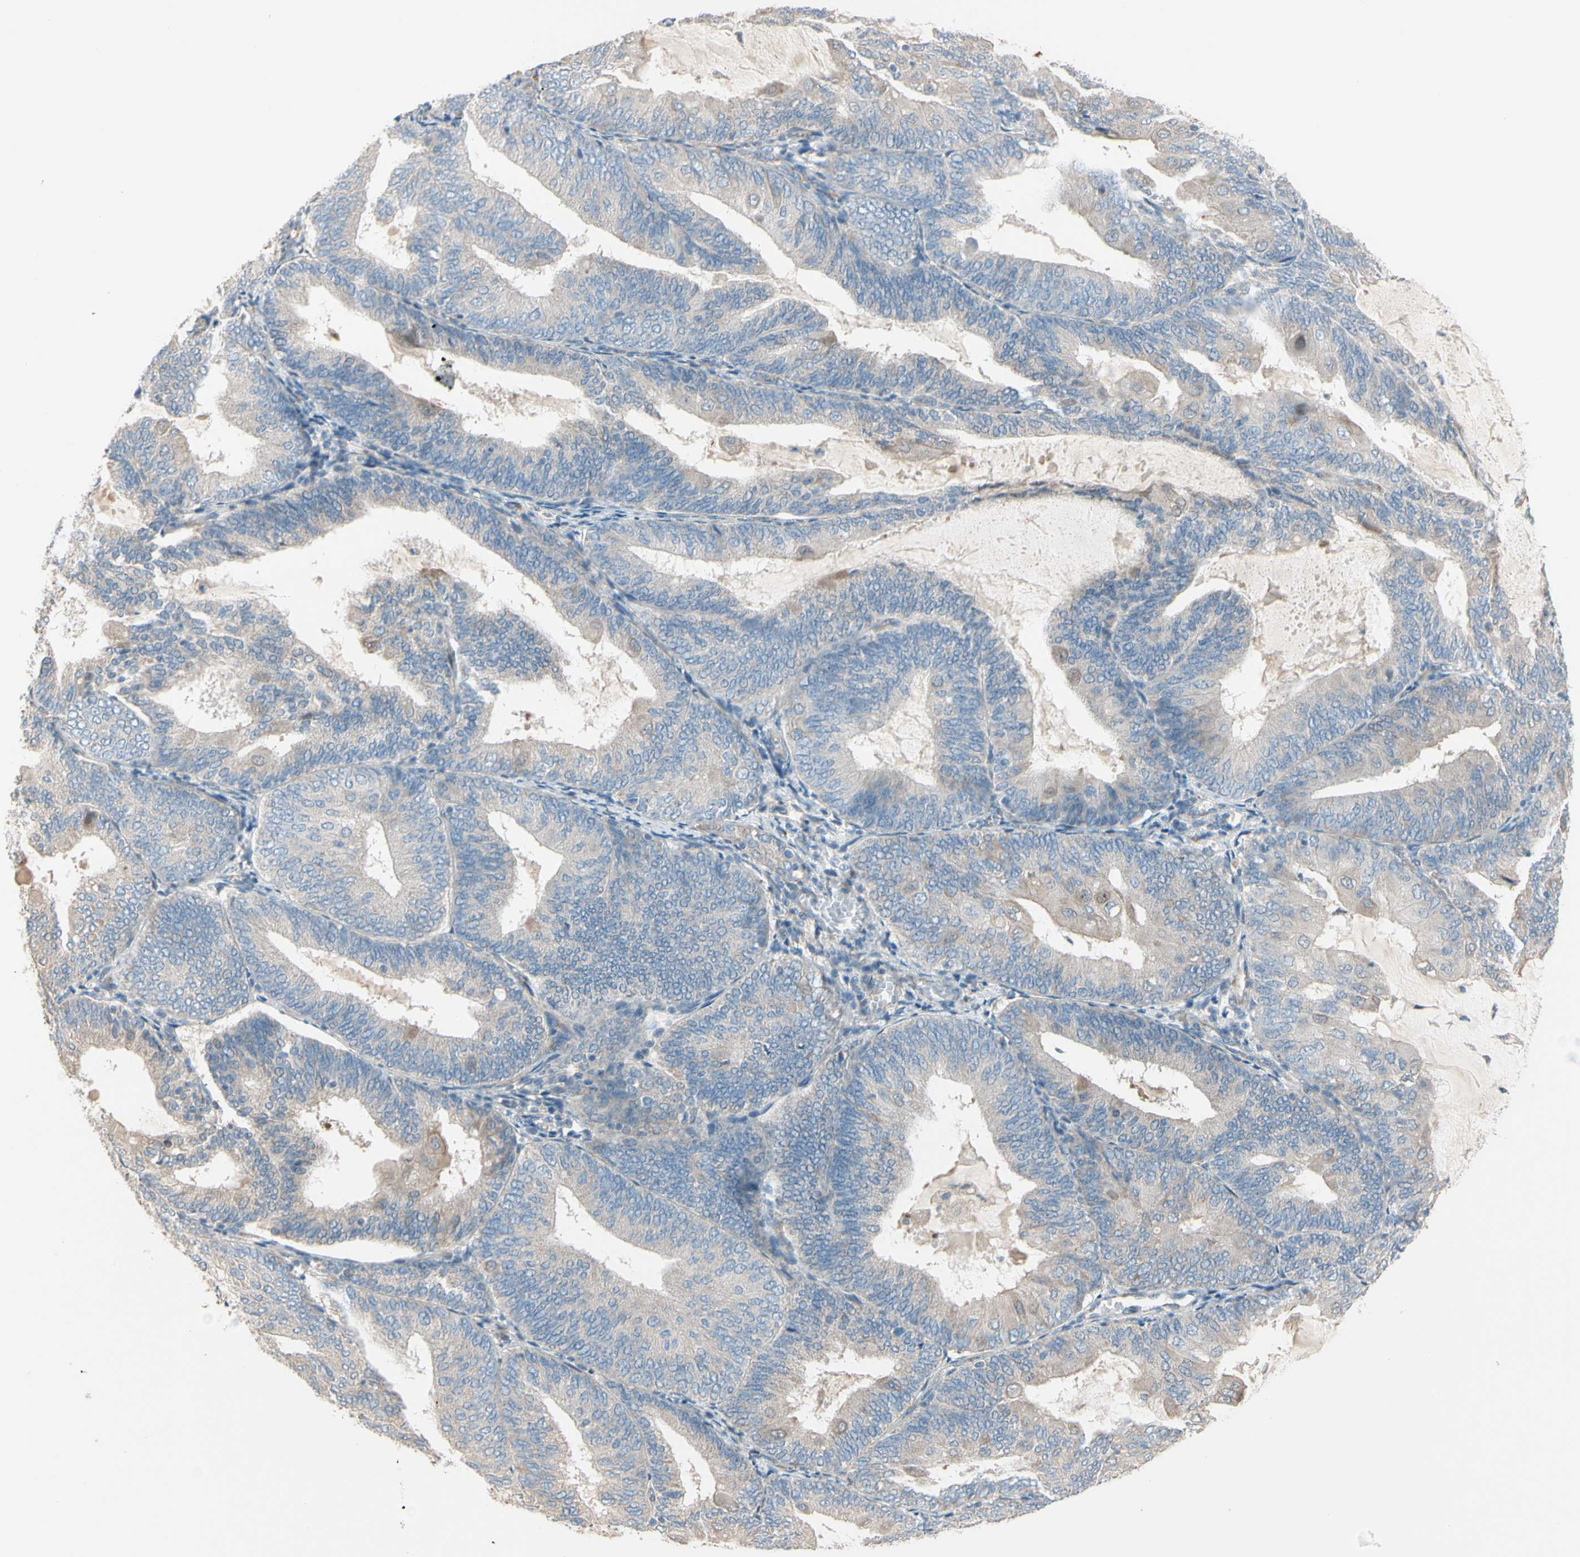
{"staining": {"intensity": "weak", "quantity": ">75%", "location": "cytoplasmic/membranous"}, "tissue": "endometrial cancer", "cell_type": "Tumor cells", "image_type": "cancer", "snomed": [{"axis": "morphology", "description": "Adenocarcinoma, NOS"}, {"axis": "topography", "description": "Endometrium"}], "caption": "DAB (3,3'-diaminobenzidine) immunohistochemical staining of endometrial adenocarcinoma shows weak cytoplasmic/membranous protein staining in approximately >75% of tumor cells. Nuclei are stained in blue.", "gene": "EPHA3", "patient": {"sex": "female", "age": 81}}